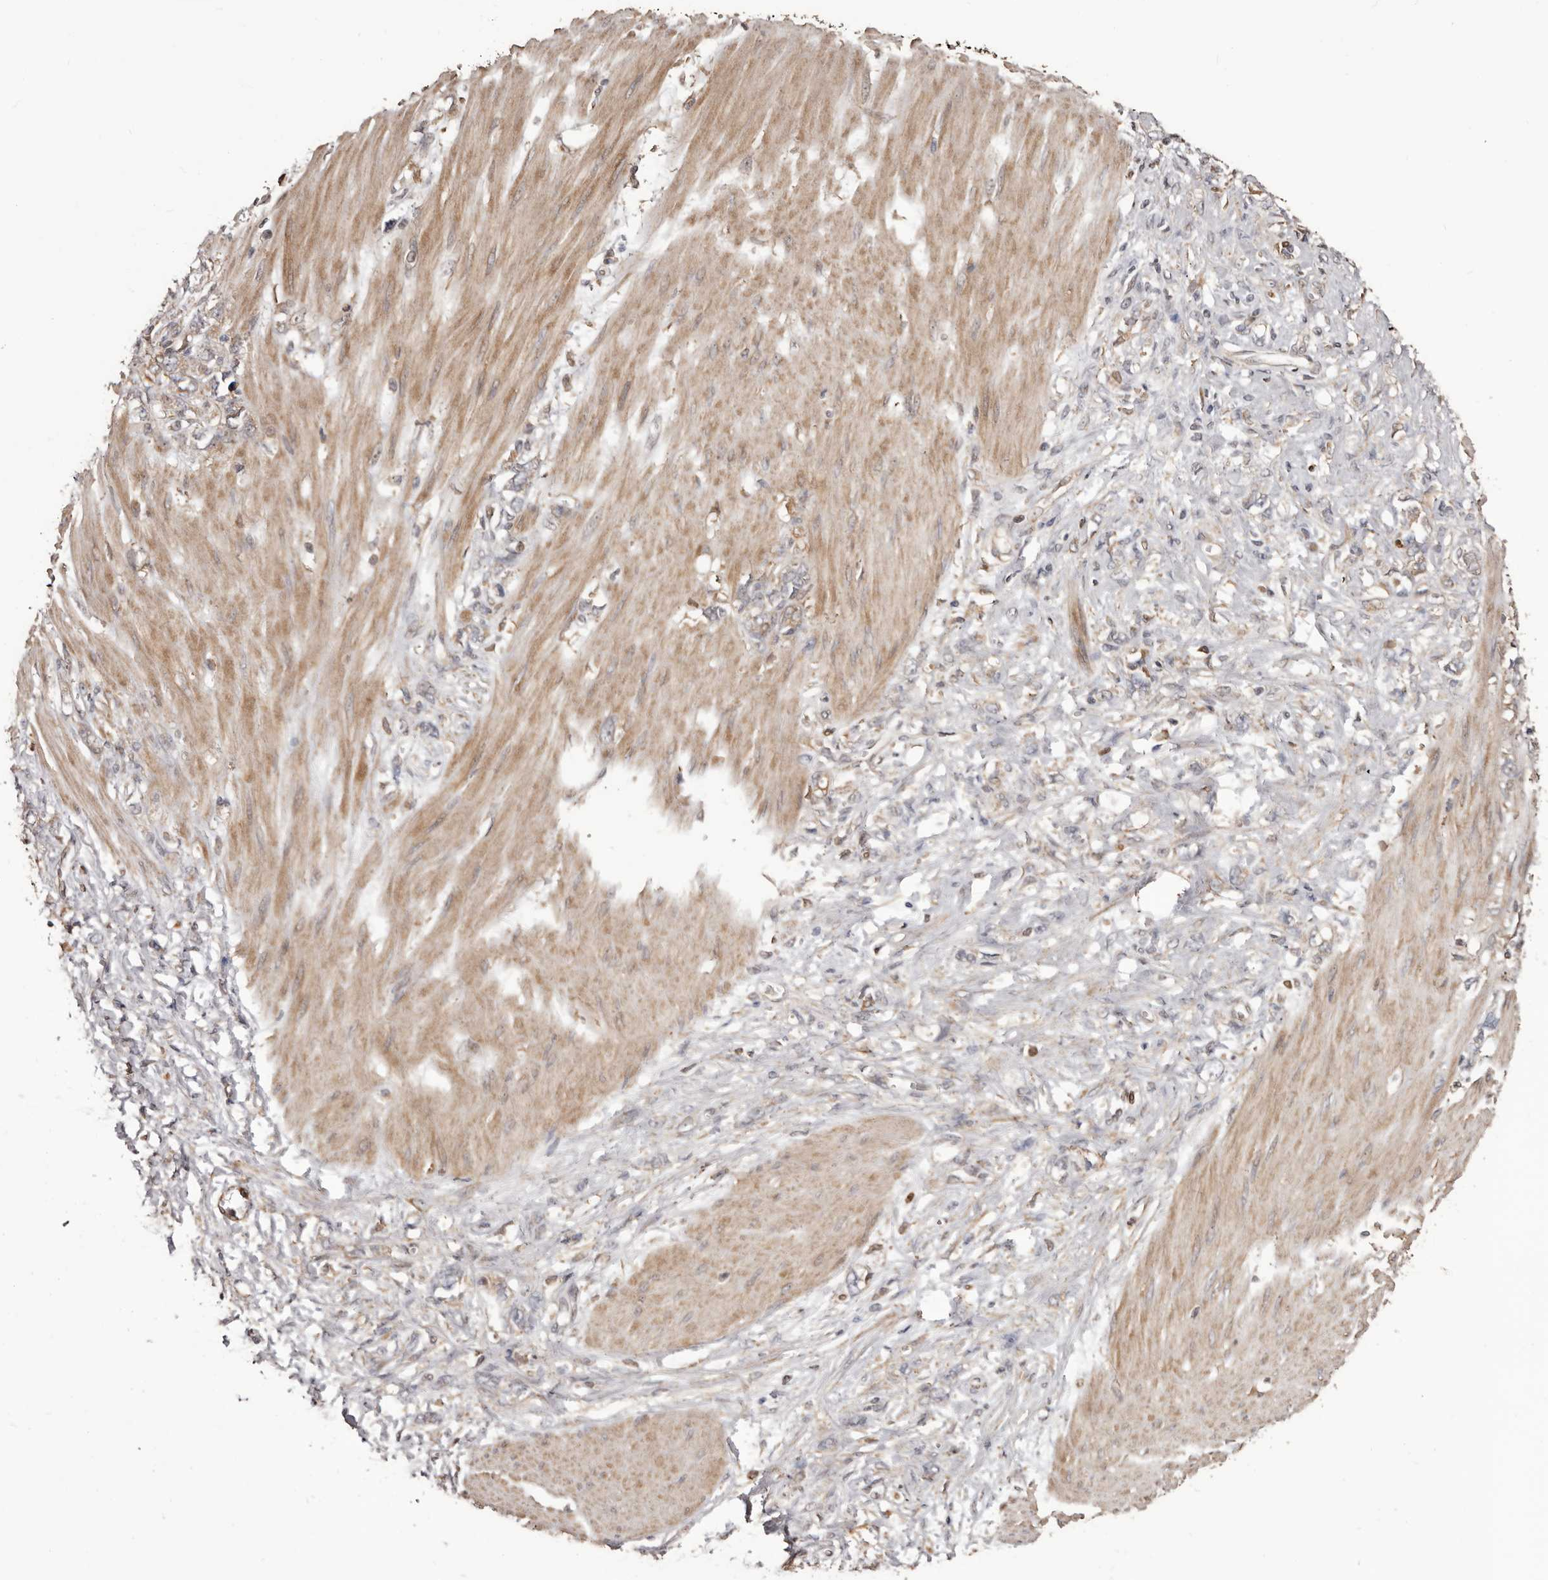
{"staining": {"intensity": "weak", "quantity": "<25%", "location": "cytoplasmic/membranous"}, "tissue": "stomach cancer", "cell_type": "Tumor cells", "image_type": "cancer", "snomed": [{"axis": "morphology", "description": "Adenocarcinoma, NOS"}, {"axis": "topography", "description": "Stomach"}], "caption": "The IHC micrograph has no significant positivity in tumor cells of stomach adenocarcinoma tissue.", "gene": "ZCCHC7", "patient": {"sex": "female", "age": 76}}